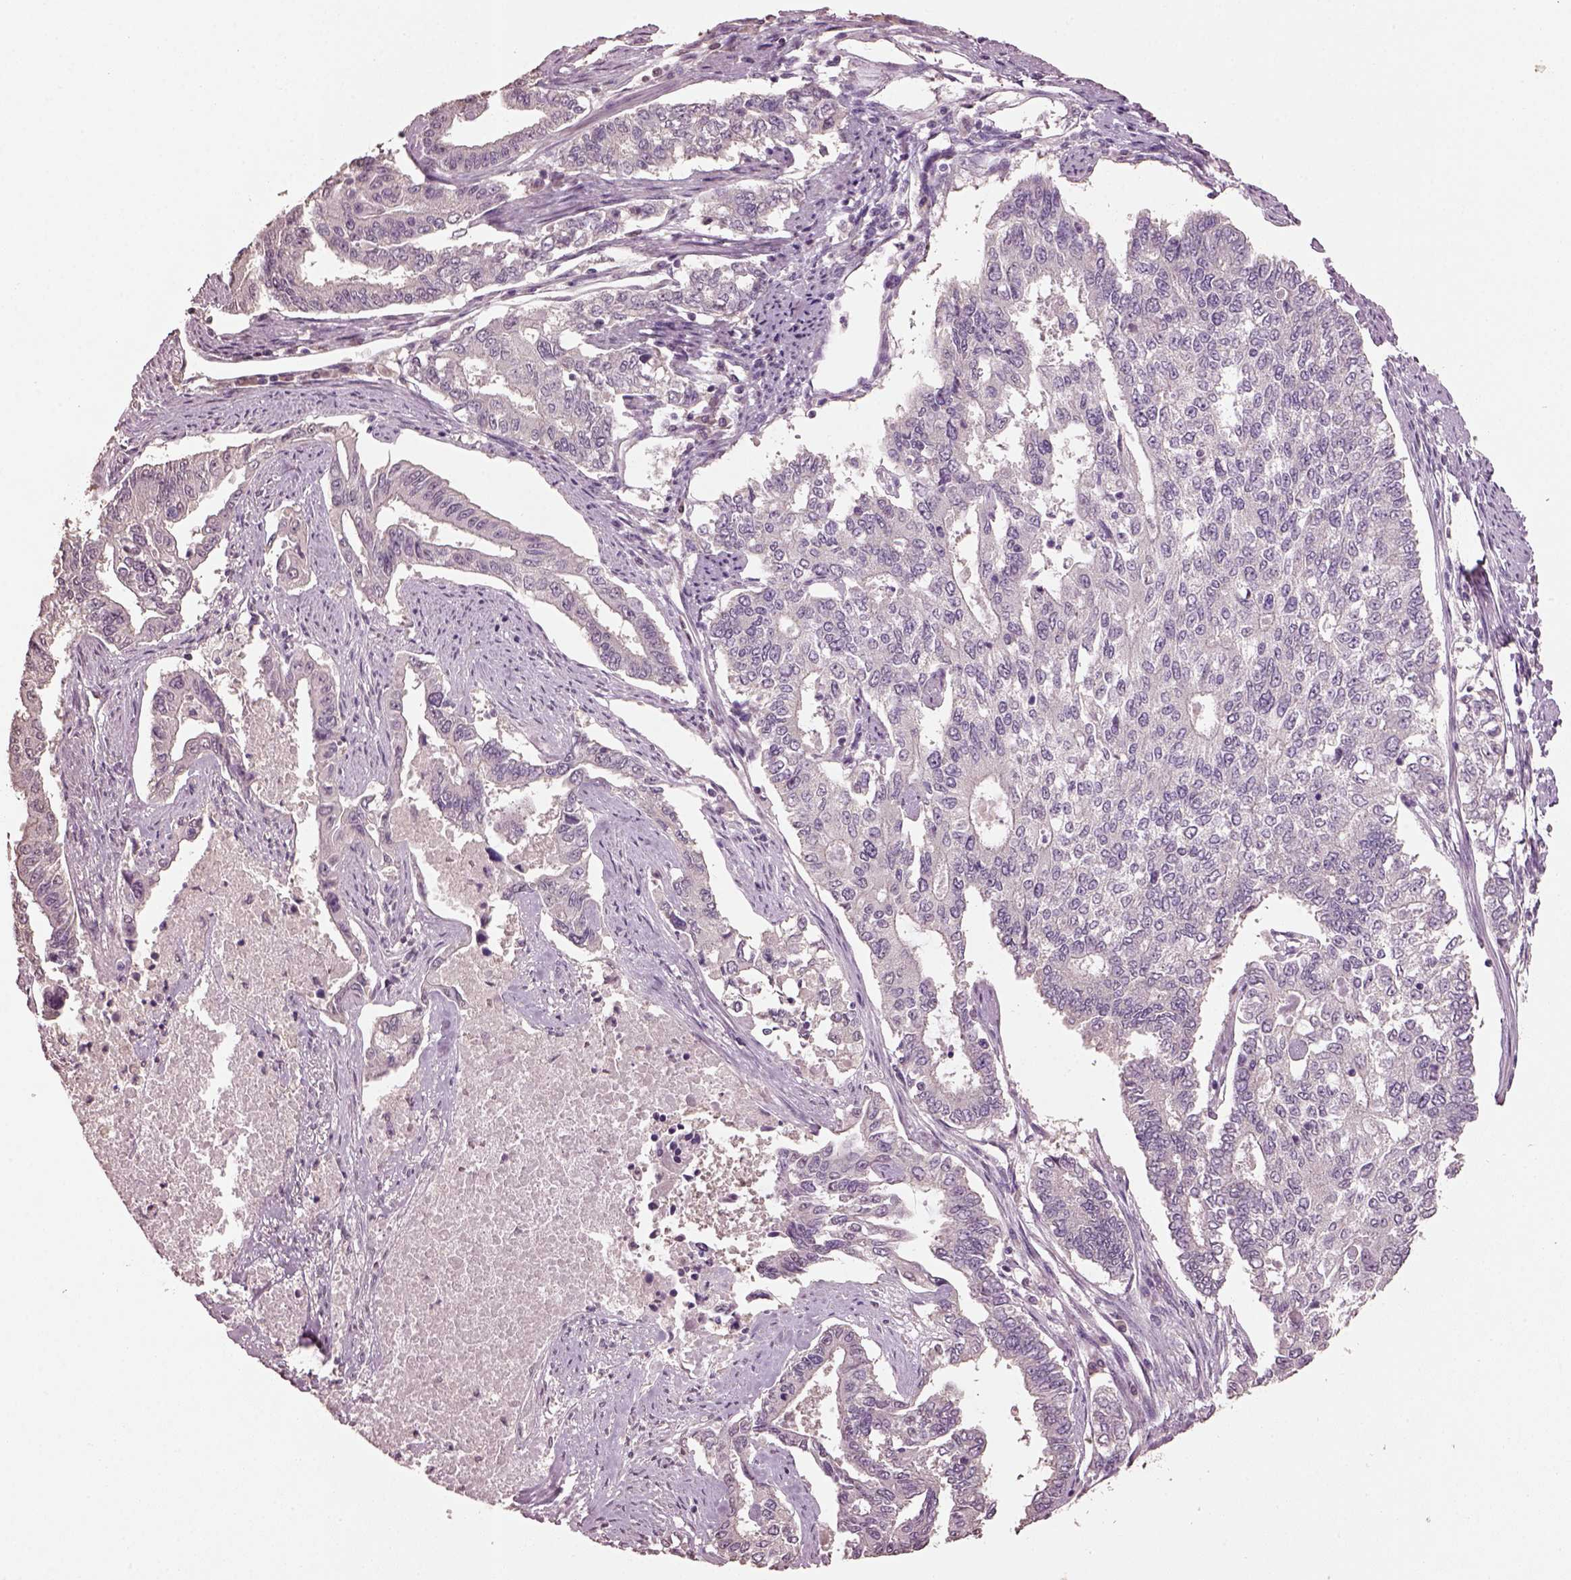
{"staining": {"intensity": "negative", "quantity": "none", "location": "none"}, "tissue": "endometrial cancer", "cell_type": "Tumor cells", "image_type": "cancer", "snomed": [{"axis": "morphology", "description": "Adenocarcinoma, NOS"}, {"axis": "topography", "description": "Uterus"}], "caption": "Photomicrograph shows no significant protein staining in tumor cells of adenocarcinoma (endometrial).", "gene": "KCNIP3", "patient": {"sex": "female", "age": 59}}